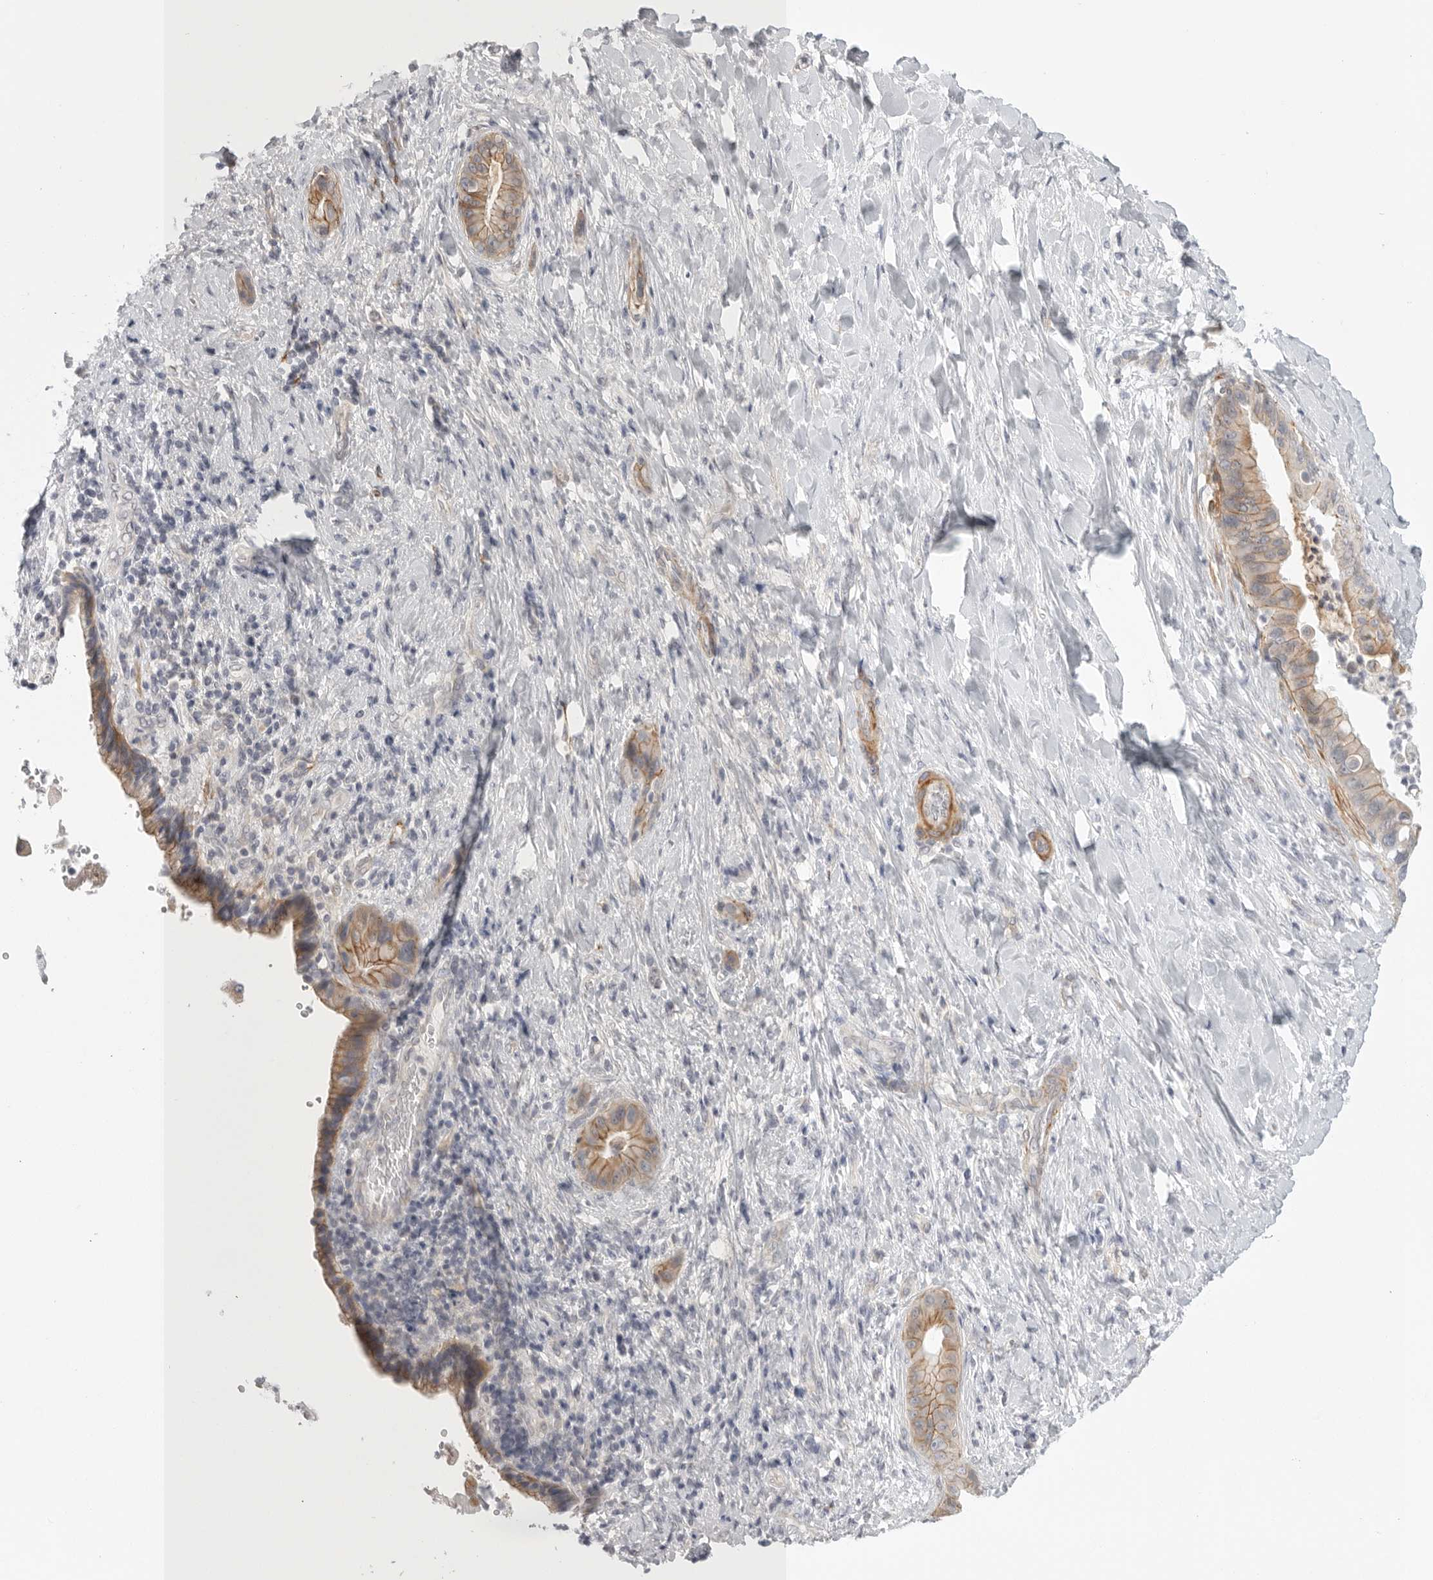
{"staining": {"intensity": "moderate", "quantity": "25%-75%", "location": "cytoplasmic/membranous"}, "tissue": "liver cancer", "cell_type": "Tumor cells", "image_type": "cancer", "snomed": [{"axis": "morphology", "description": "Cholangiocarcinoma"}, {"axis": "topography", "description": "Liver"}], "caption": "Moderate cytoplasmic/membranous positivity for a protein is appreciated in about 25%-75% of tumor cells of liver cancer using immunohistochemistry (IHC).", "gene": "STAB2", "patient": {"sex": "female", "age": 54}}